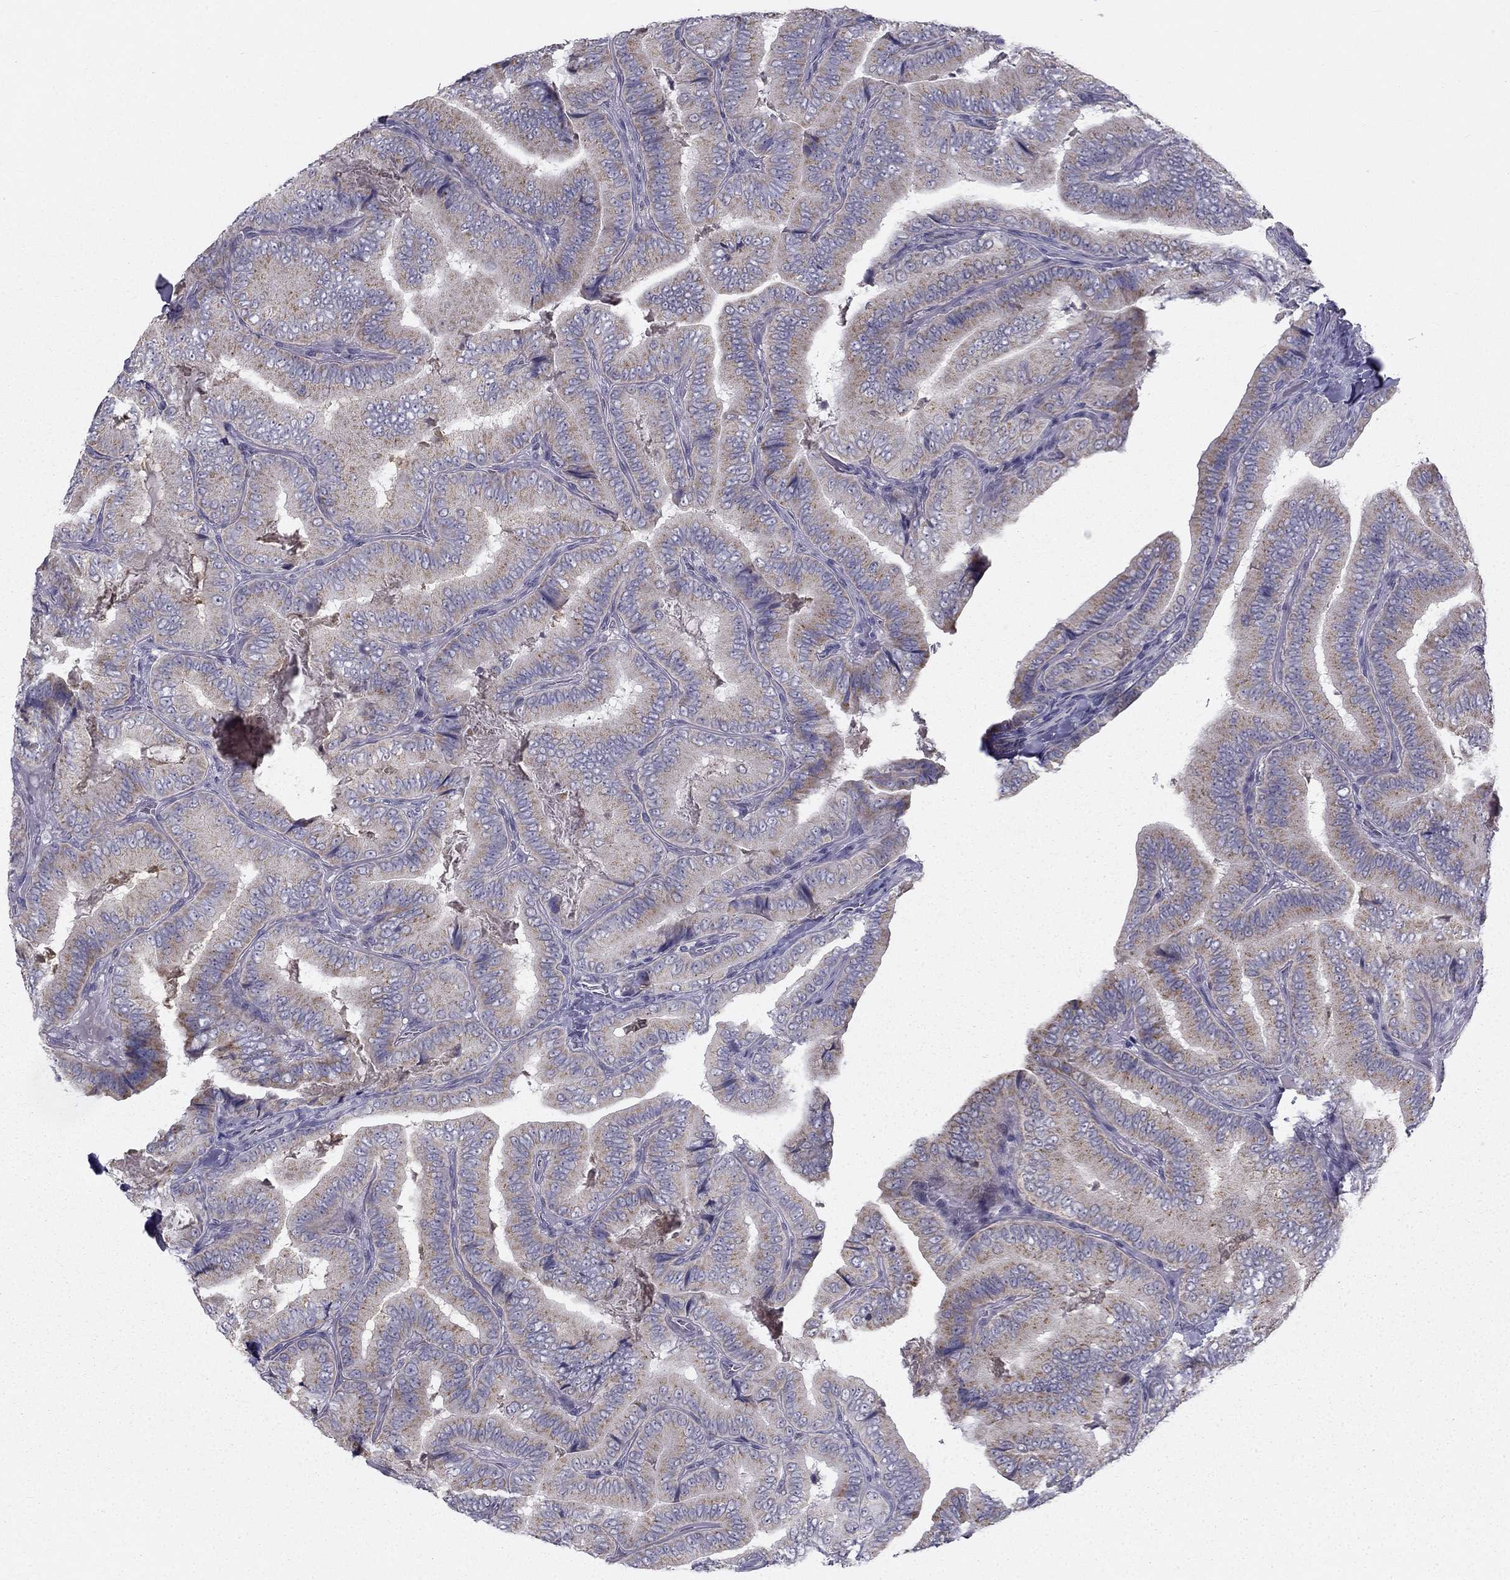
{"staining": {"intensity": "weak", "quantity": ">75%", "location": "cytoplasmic/membranous"}, "tissue": "thyroid cancer", "cell_type": "Tumor cells", "image_type": "cancer", "snomed": [{"axis": "morphology", "description": "Papillary adenocarcinoma, NOS"}, {"axis": "topography", "description": "Thyroid gland"}], "caption": "Weak cytoplasmic/membranous protein expression is appreciated in about >75% of tumor cells in thyroid cancer (papillary adenocarcinoma).", "gene": "TRPS1", "patient": {"sex": "male", "age": 61}}